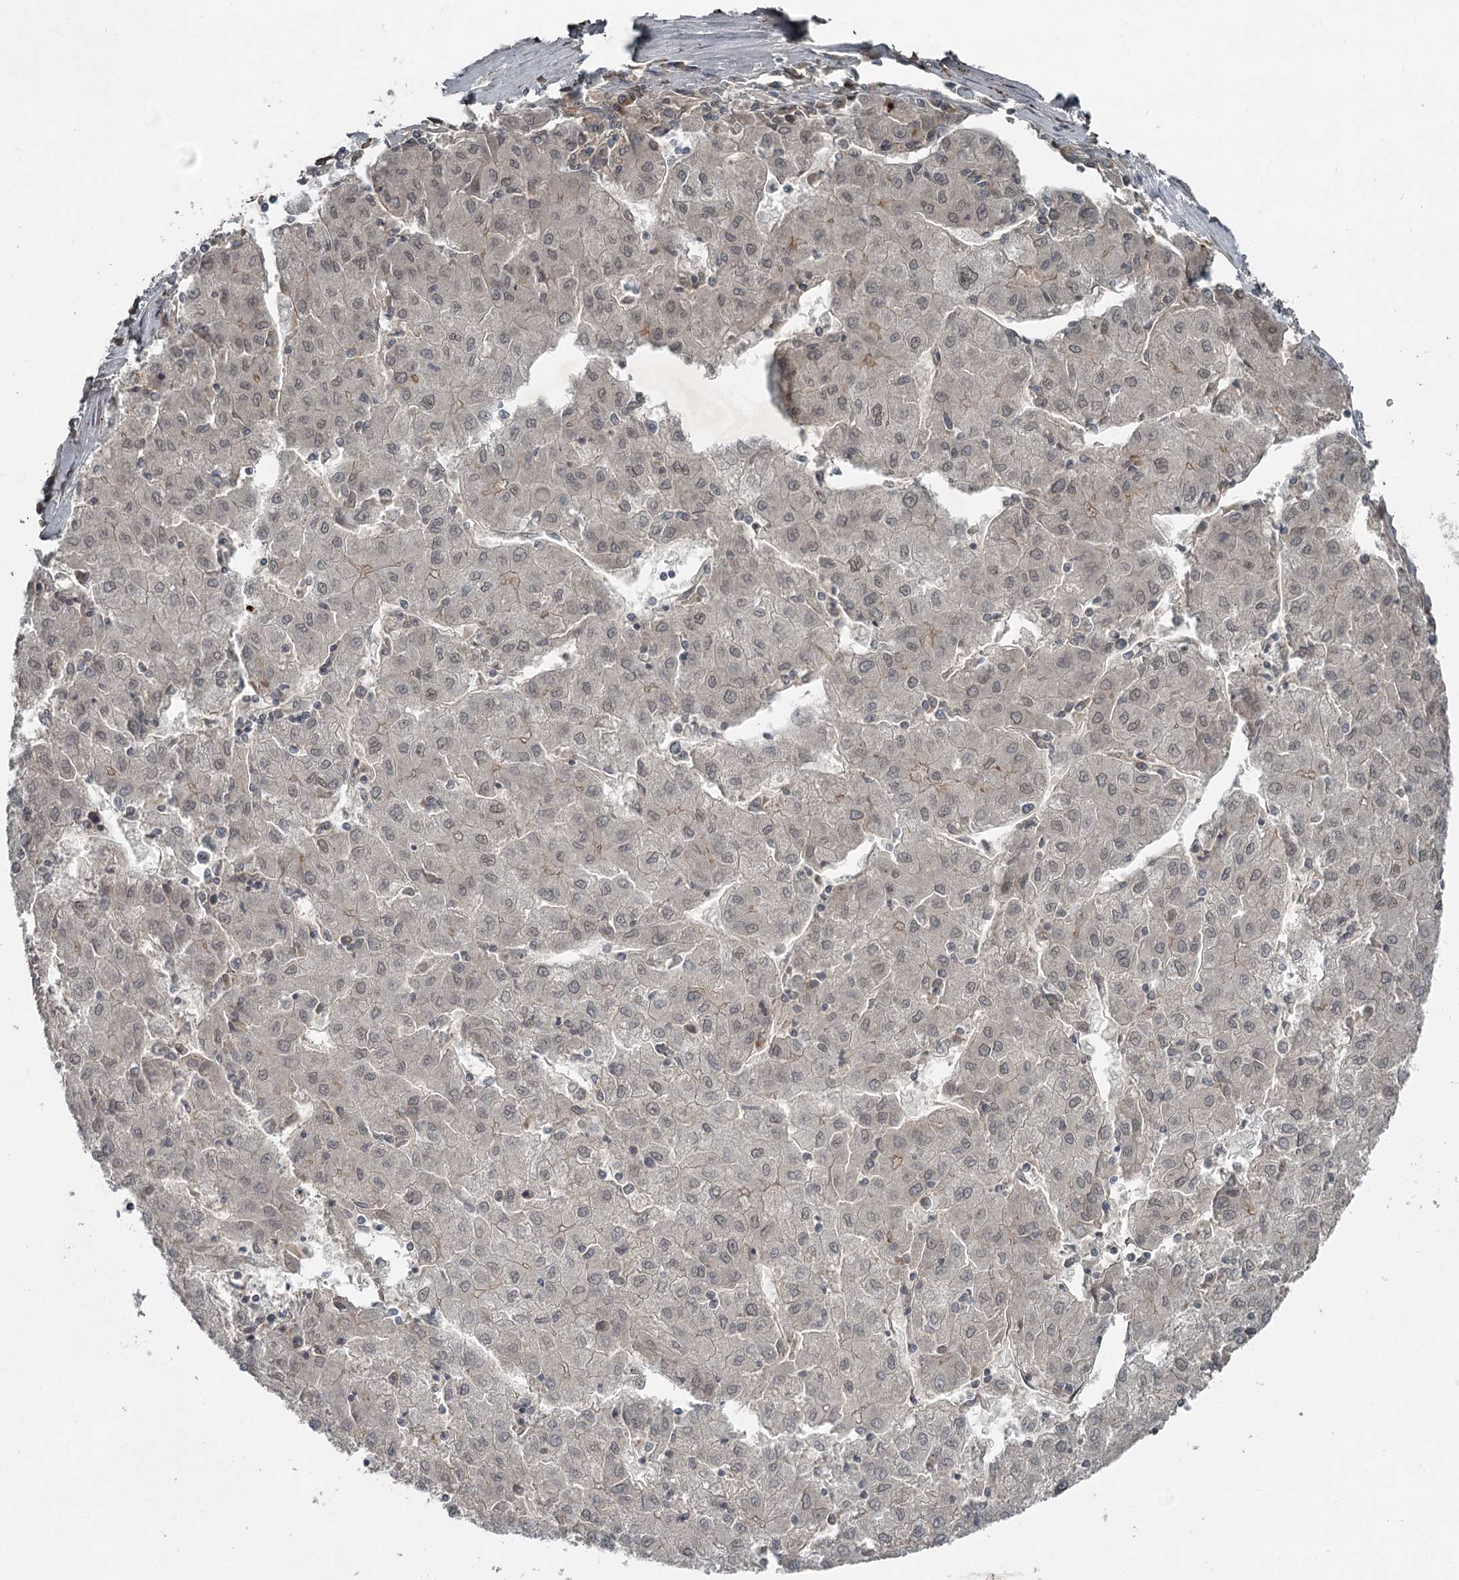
{"staining": {"intensity": "negative", "quantity": "none", "location": "none"}, "tissue": "liver cancer", "cell_type": "Tumor cells", "image_type": "cancer", "snomed": [{"axis": "morphology", "description": "Carcinoma, Hepatocellular, NOS"}, {"axis": "topography", "description": "Liver"}], "caption": "High power microscopy micrograph of an IHC micrograph of liver hepatocellular carcinoma, revealing no significant staining in tumor cells.", "gene": "SLC39A8", "patient": {"sex": "male", "age": 72}}